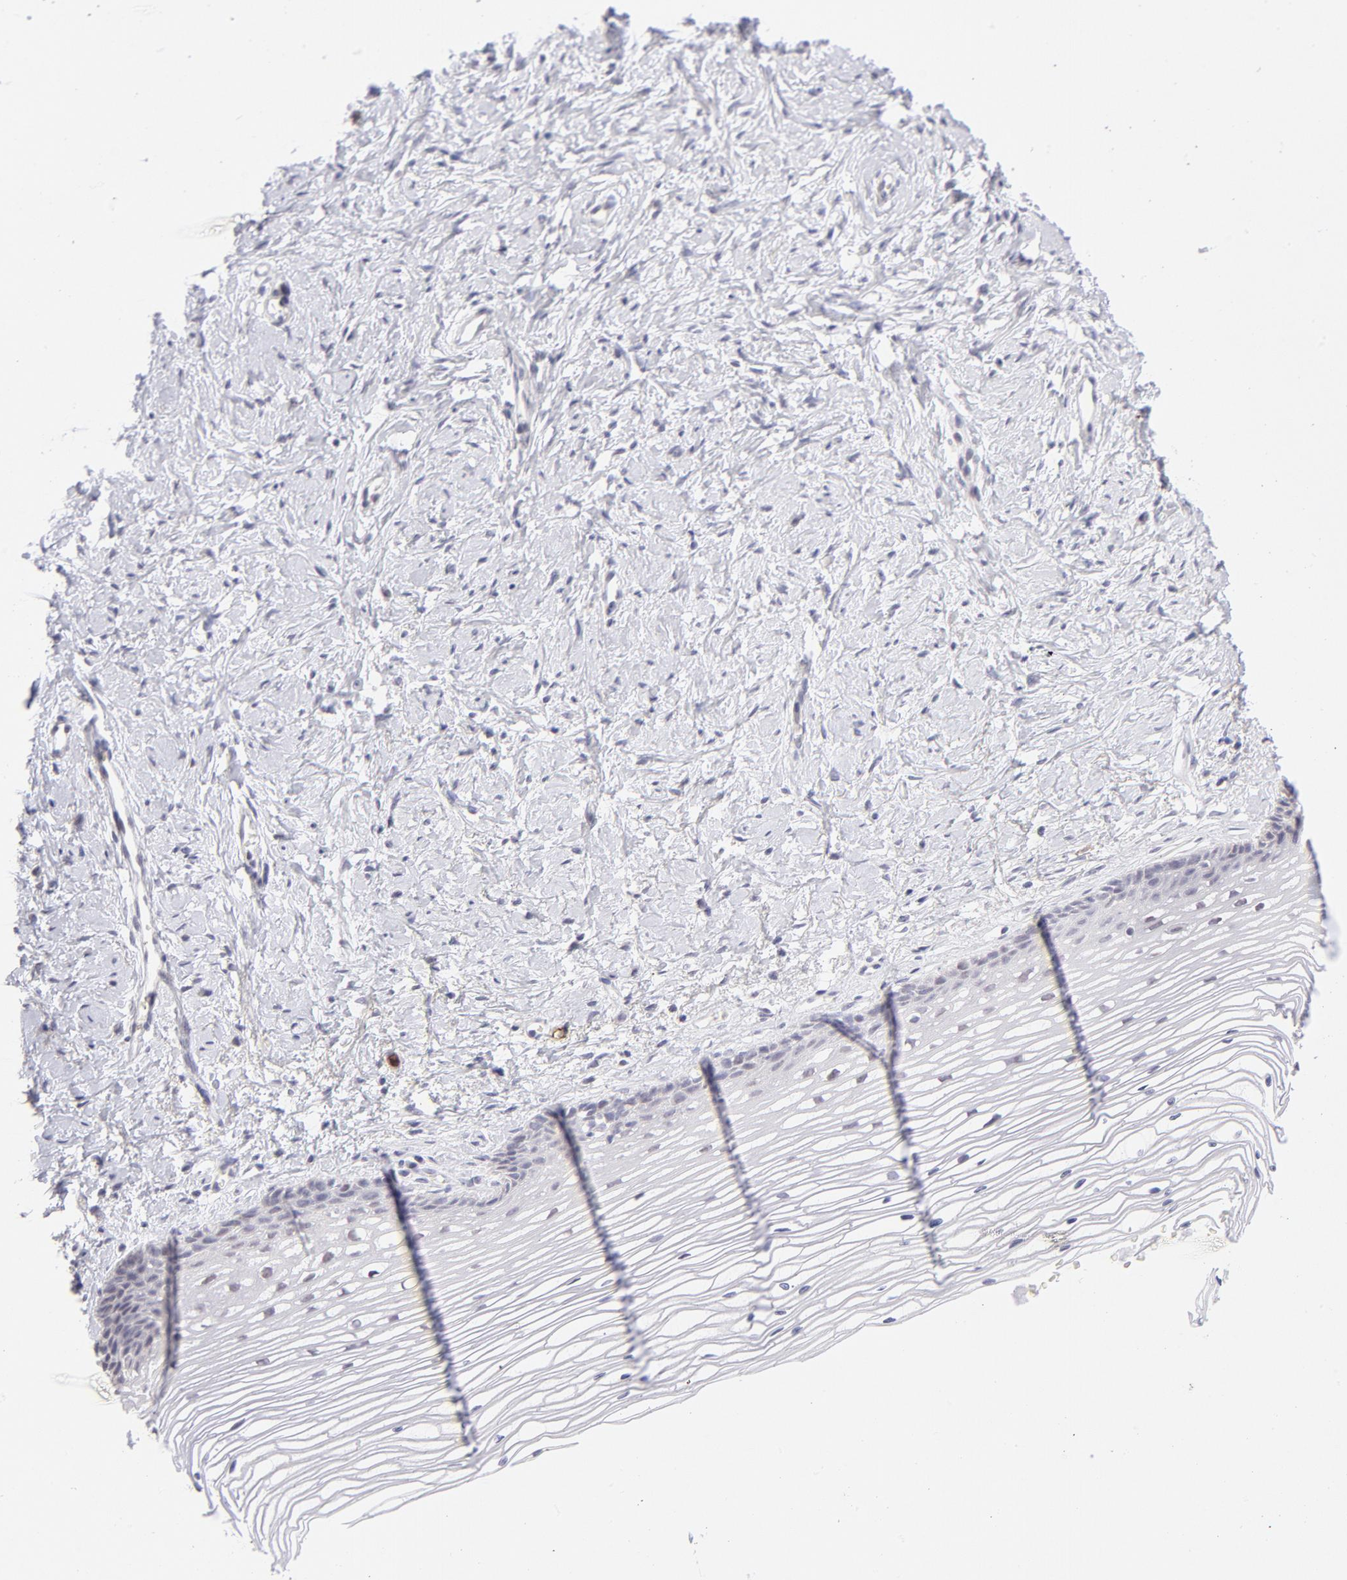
{"staining": {"intensity": "negative", "quantity": "none", "location": "none"}, "tissue": "cervix", "cell_type": "Glandular cells", "image_type": "normal", "snomed": [{"axis": "morphology", "description": "Normal tissue, NOS"}, {"axis": "topography", "description": "Cervix"}], "caption": "A high-resolution micrograph shows immunohistochemistry (IHC) staining of normal cervix, which demonstrates no significant staining in glandular cells. (DAB (3,3'-diaminobenzidine) immunohistochemistry, high magnification).", "gene": "LTB4R", "patient": {"sex": "female", "age": 77}}